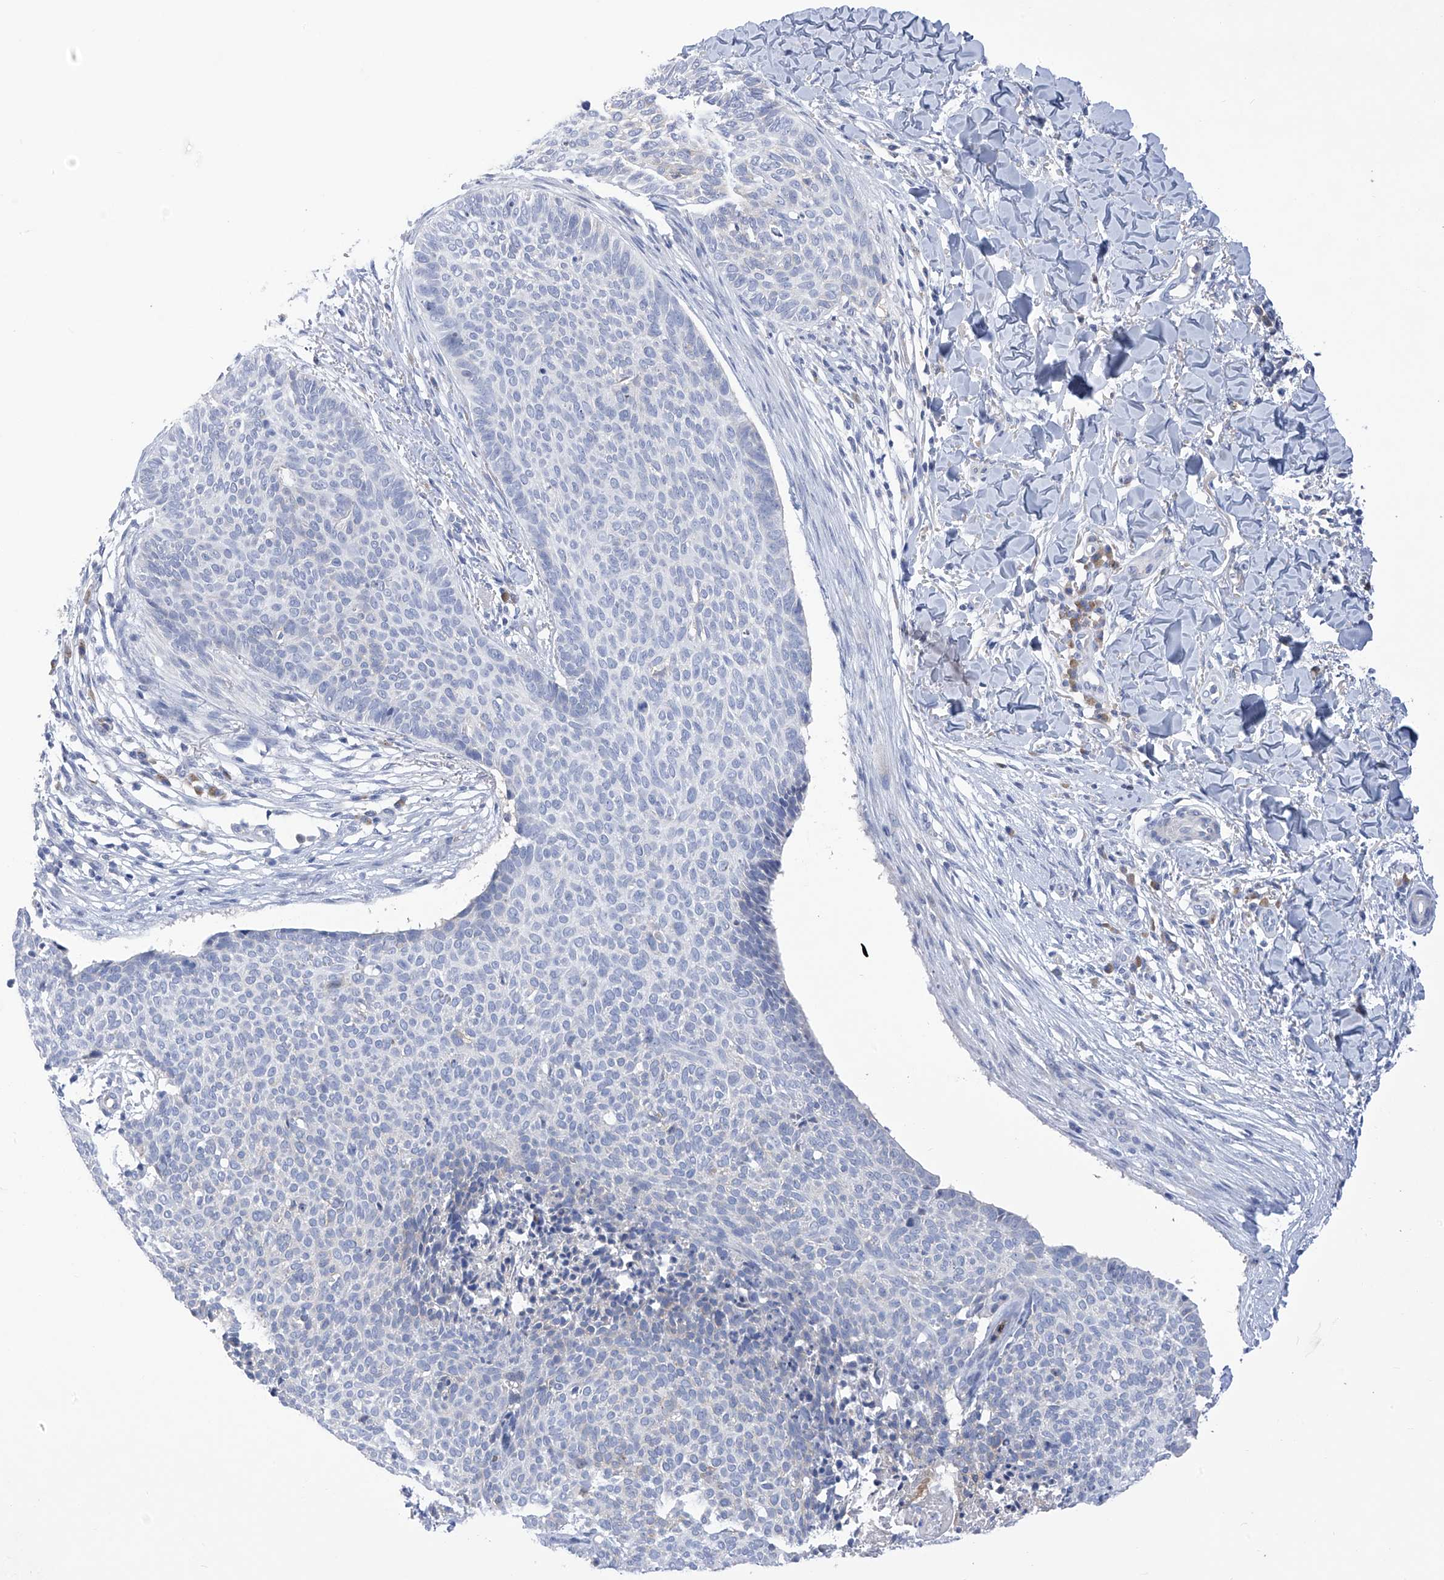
{"staining": {"intensity": "negative", "quantity": "none", "location": "none"}, "tissue": "skin cancer", "cell_type": "Tumor cells", "image_type": "cancer", "snomed": [{"axis": "morphology", "description": "Normal tissue, NOS"}, {"axis": "morphology", "description": "Basal cell carcinoma"}, {"axis": "topography", "description": "Skin"}], "caption": "Tumor cells are negative for brown protein staining in basal cell carcinoma (skin).", "gene": "SLCO4A1", "patient": {"sex": "male", "age": 50}}